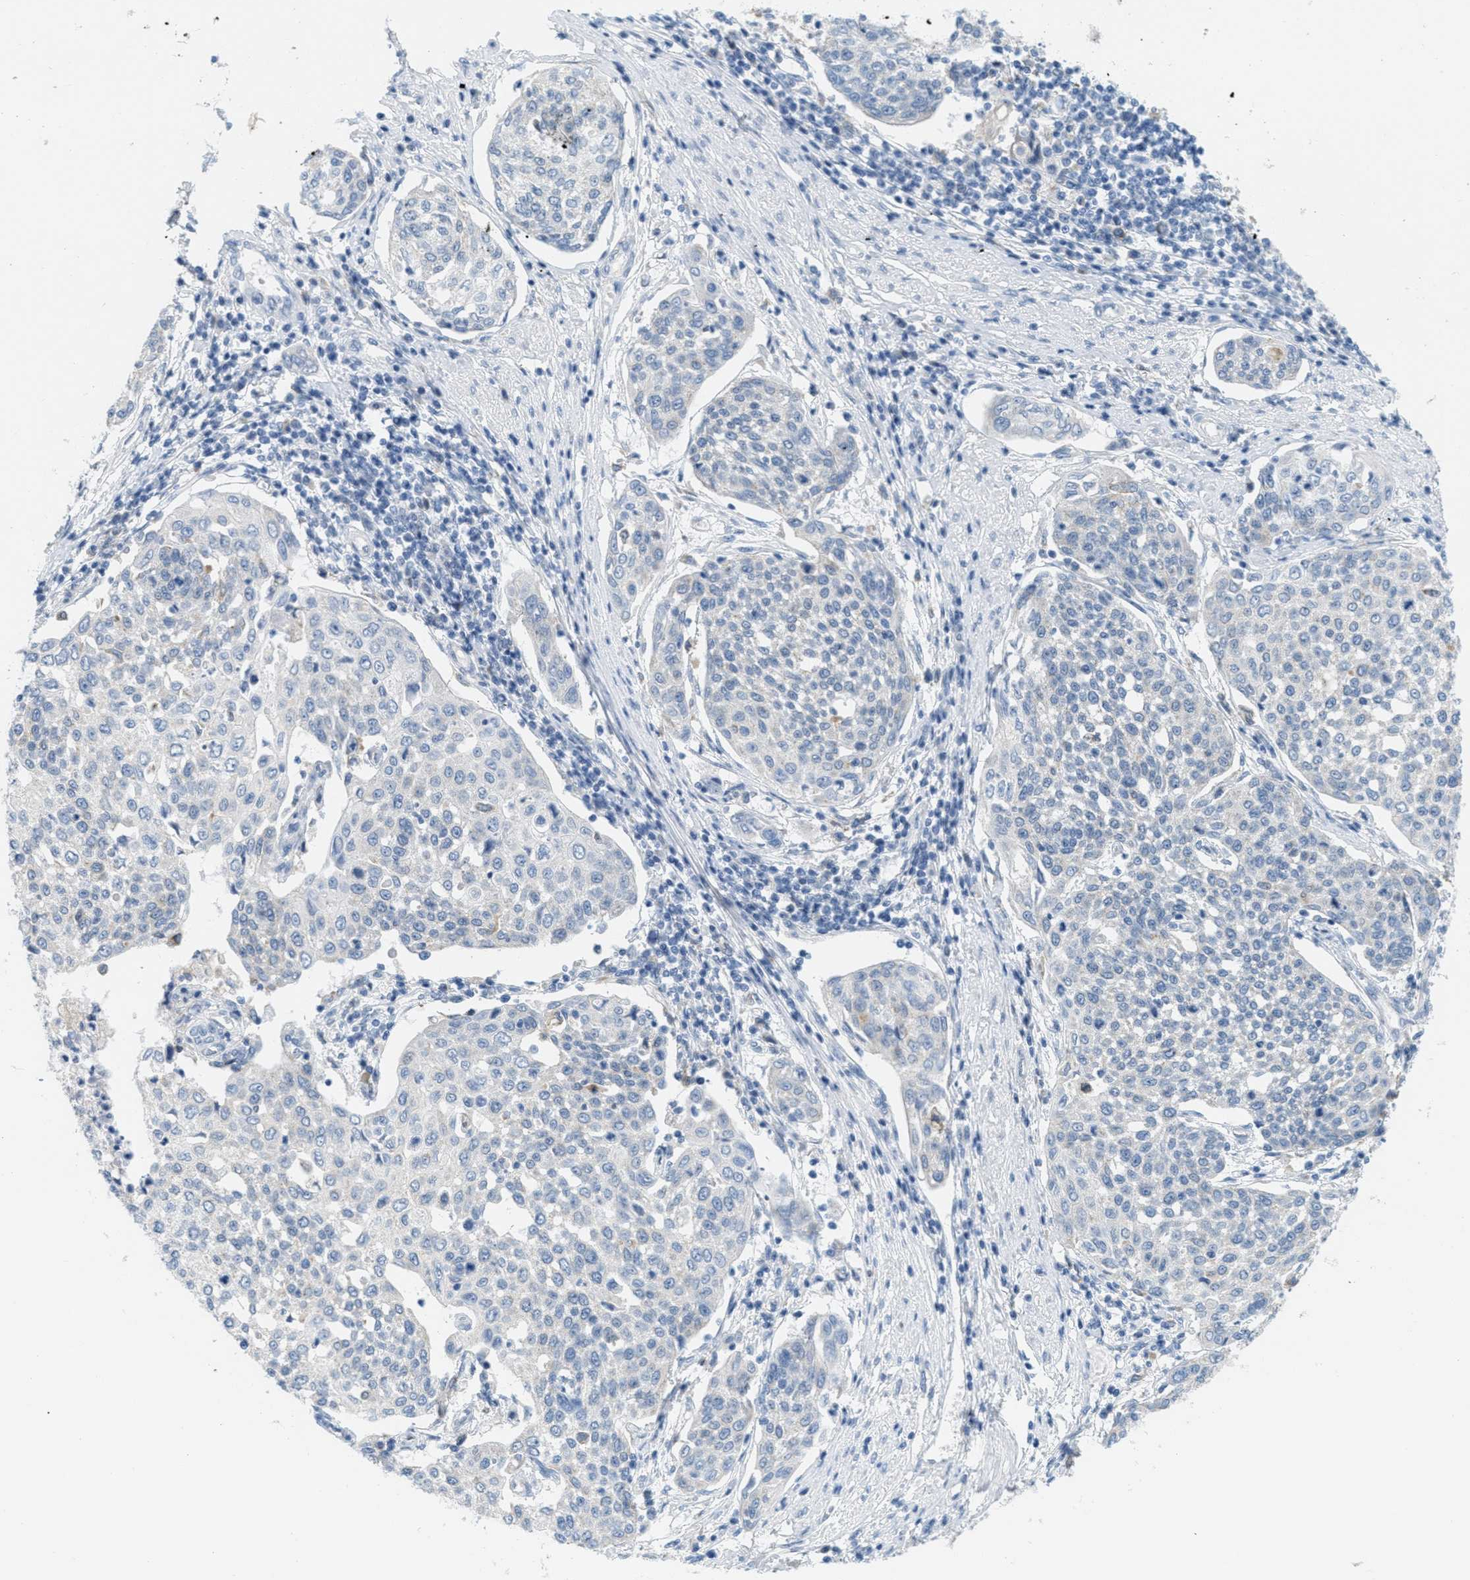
{"staining": {"intensity": "negative", "quantity": "none", "location": "none"}, "tissue": "cervical cancer", "cell_type": "Tumor cells", "image_type": "cancer", "snomed": [{"axis": "morphology", "description": "Squamous cell carcinoma, NOS"}, {"axis": "topography", "description": "Cervix"}], "caption": "Immunohistochemical staining of cervical cancer exhibits no significant expression in tumor cells.", "gene": "TEX264", "patient": {"sex": "female", "age": 34}}